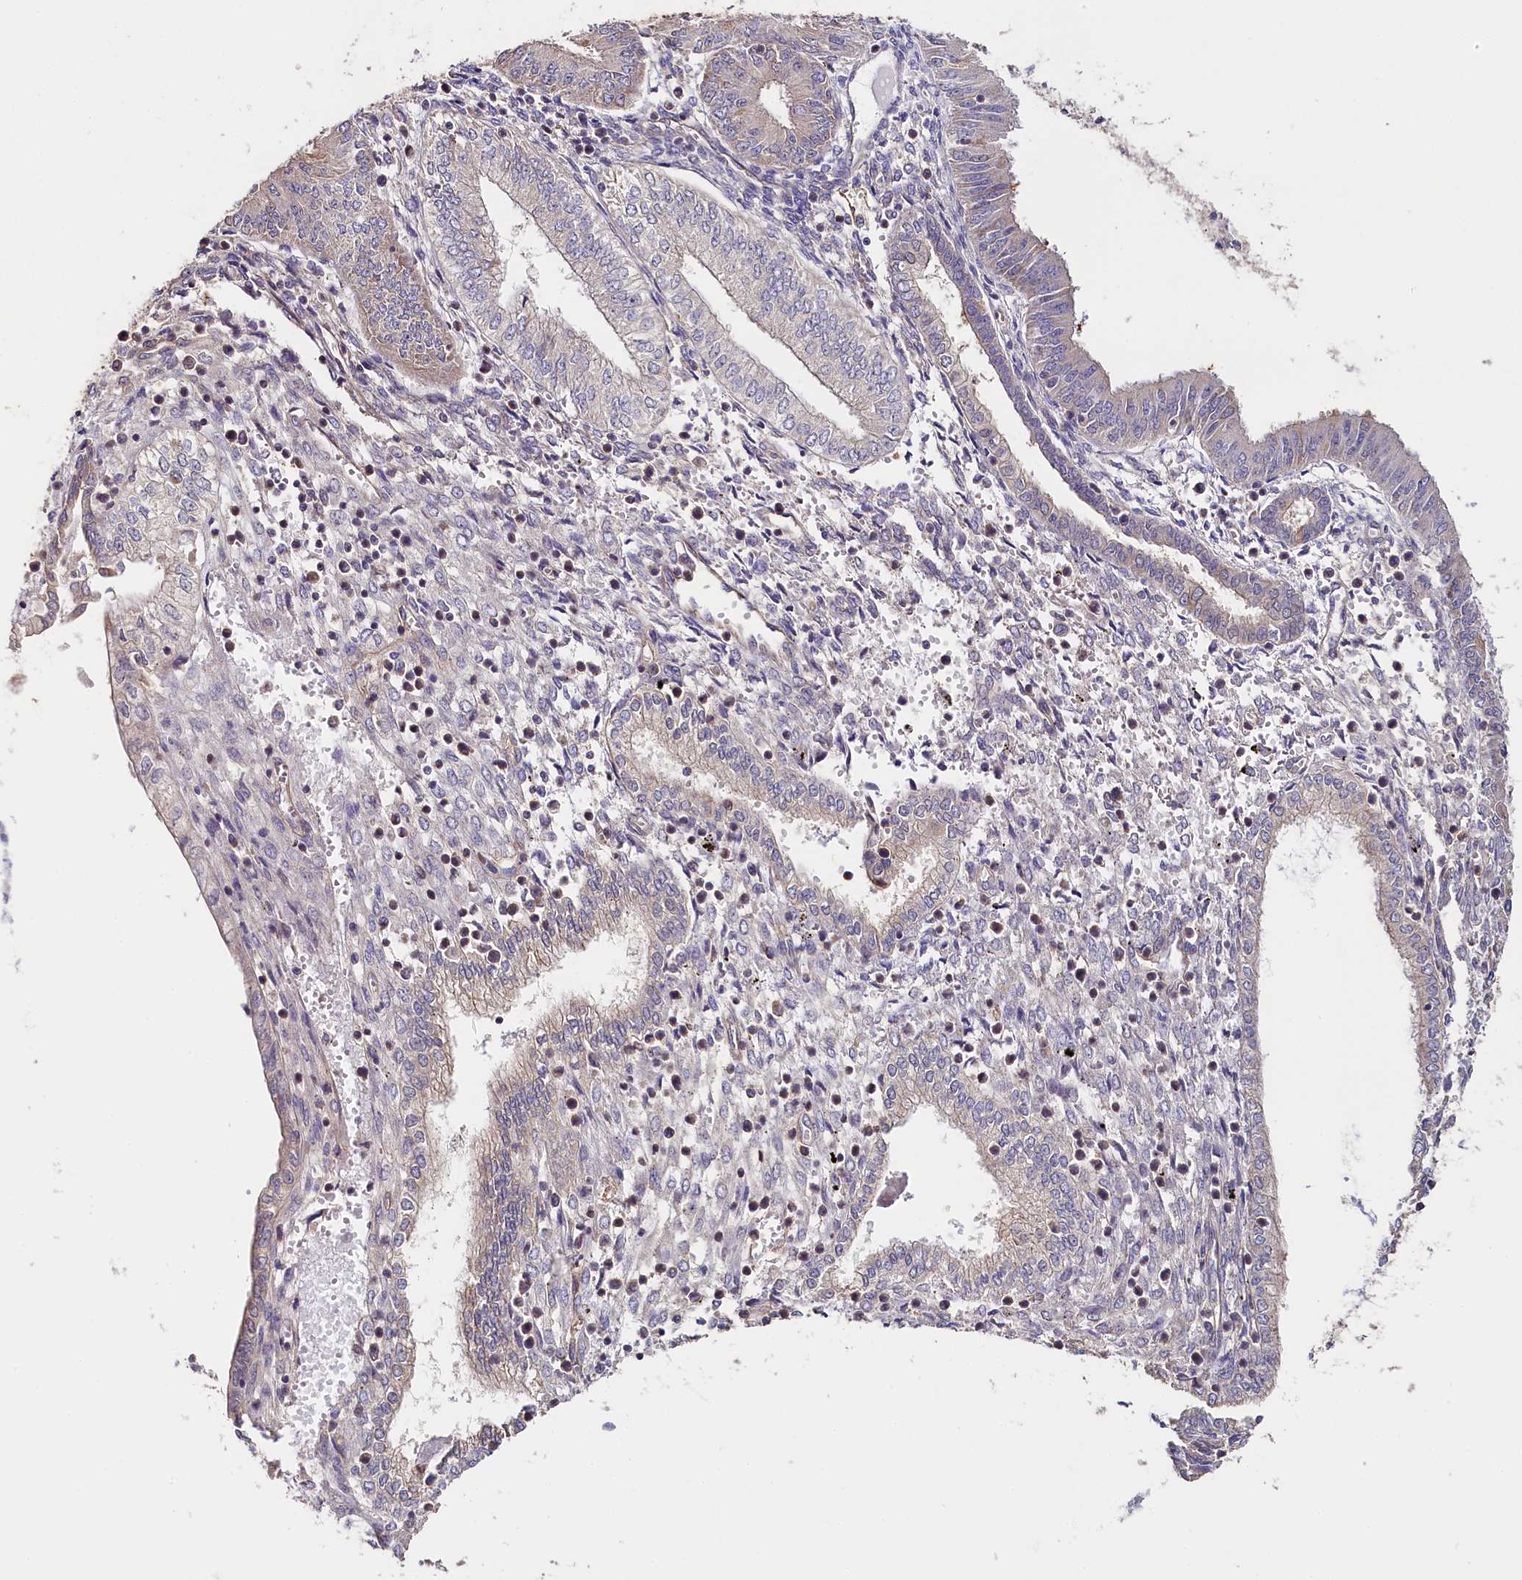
{"staining": {"intensity": "negative", "quantity": "none", "location": "none"}, "tissue": "endometrial cancer", "cell_type": "Tumor cells", "image_type": "cancer", "snomed": [{"axis": "morphology", "description": "Adenocarcinoma, NOS"}, {"axis": "topography", "description": "Endometrium"}], "caption": "An image of adenocarcinoma (endometrial) stained for a protein exhibits no brown staining in tumor cells.", "gene": "KATNB1", "patient": {"sex": "female", "age": 53}}